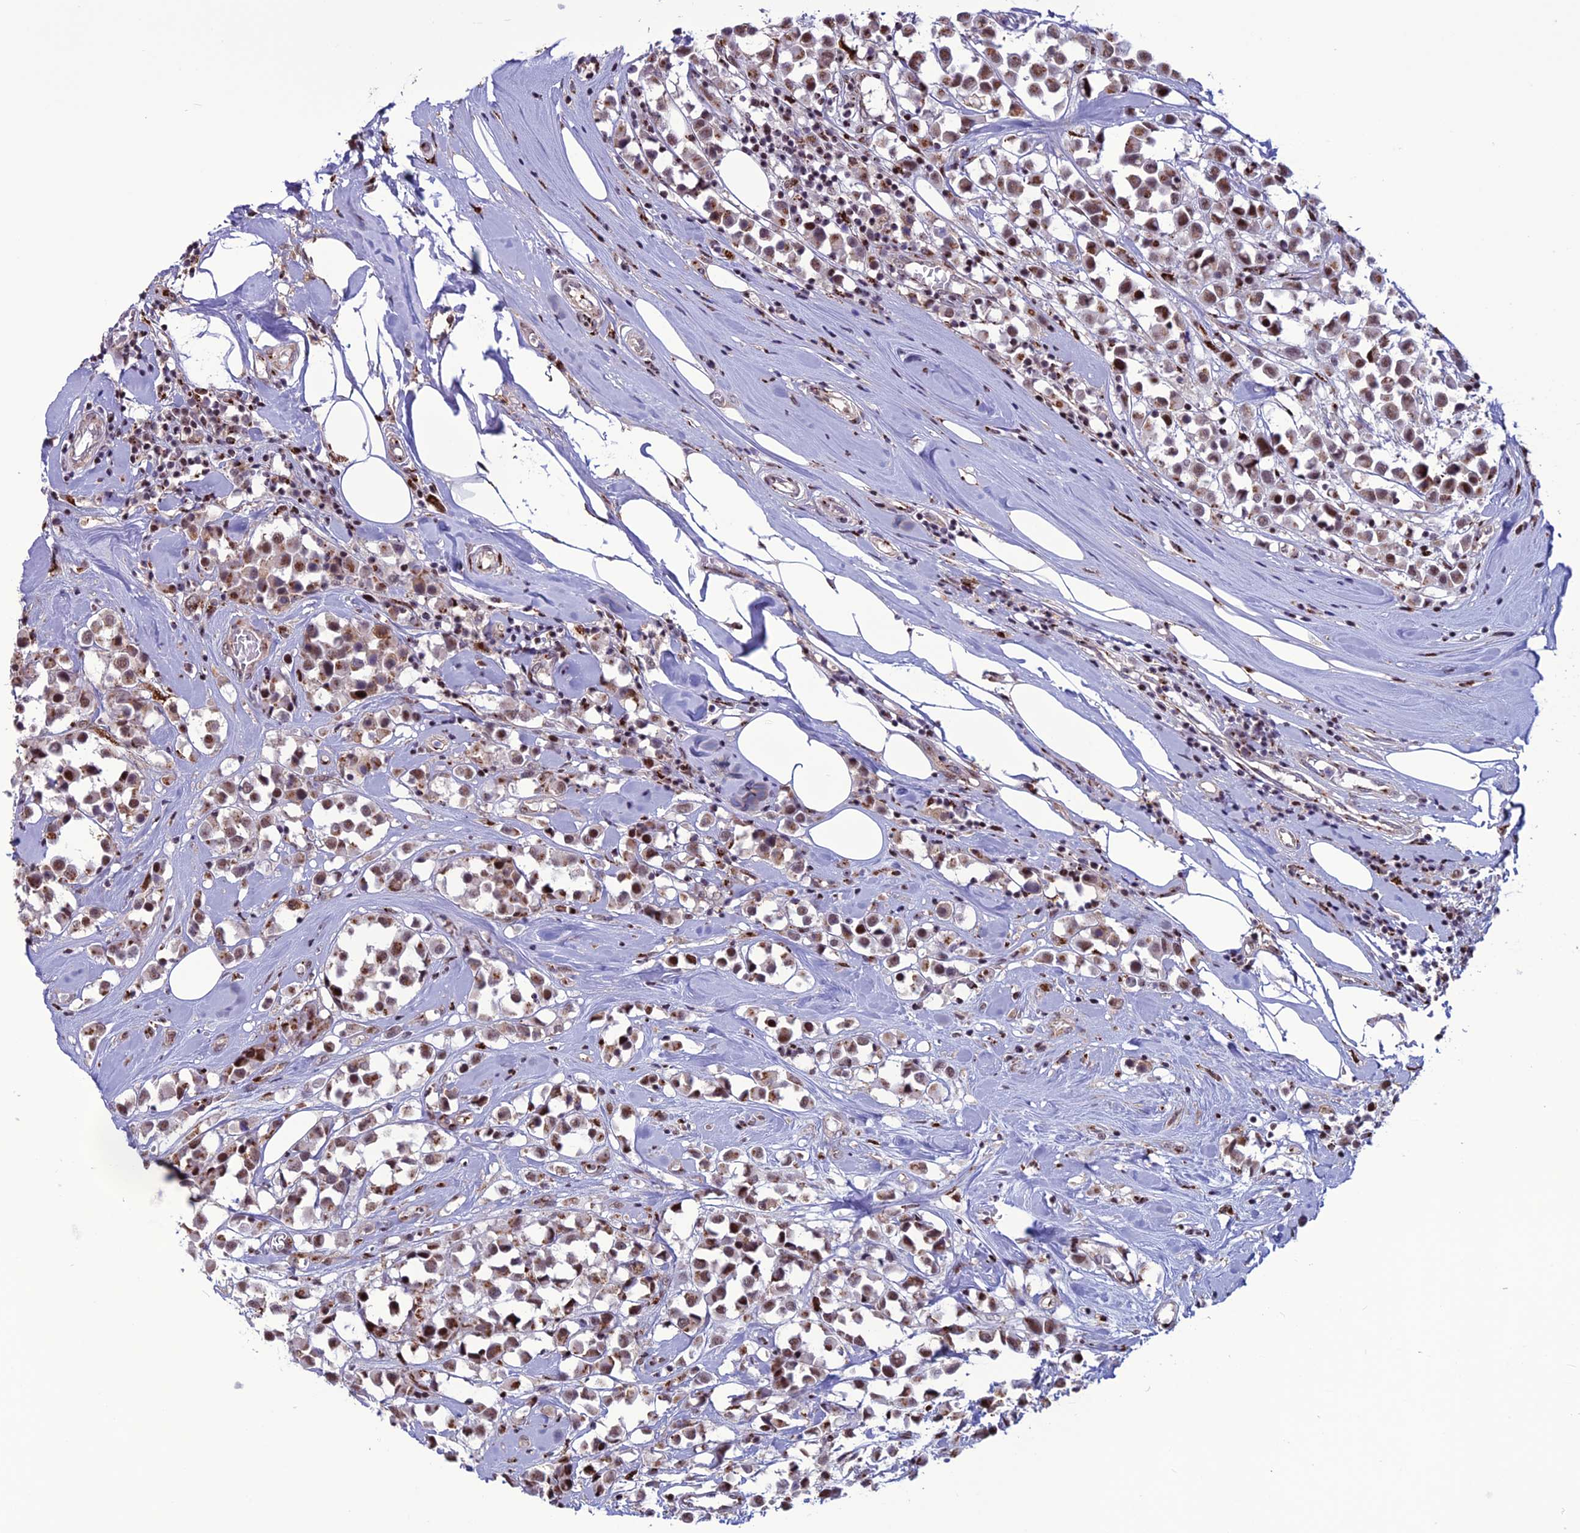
{"staining": {"intensity": "moderate", "quantity": ">75%", "location": "cytoplasmic/membranous,nuclear"}, "tissue": "breast cancer", "cell_type": "Tumor cells", "image_type": "cancer", "snomed": [{"axis": "morphology", "description": "Duct carcinoma"}, {"axis": "topography", "description": "Breast"}], "caption": "Protein expression by IHC reveals moderate cytoplasmic/membranous and nuclear positivity in approximately >75% of tumor cells in breast cancer (infiltrating ductal carcinoma). (IHC, brightfield microscopy, high magnification).", "gene": "PLEKHA4", "patient": {"sex": "female", "age": 61}}